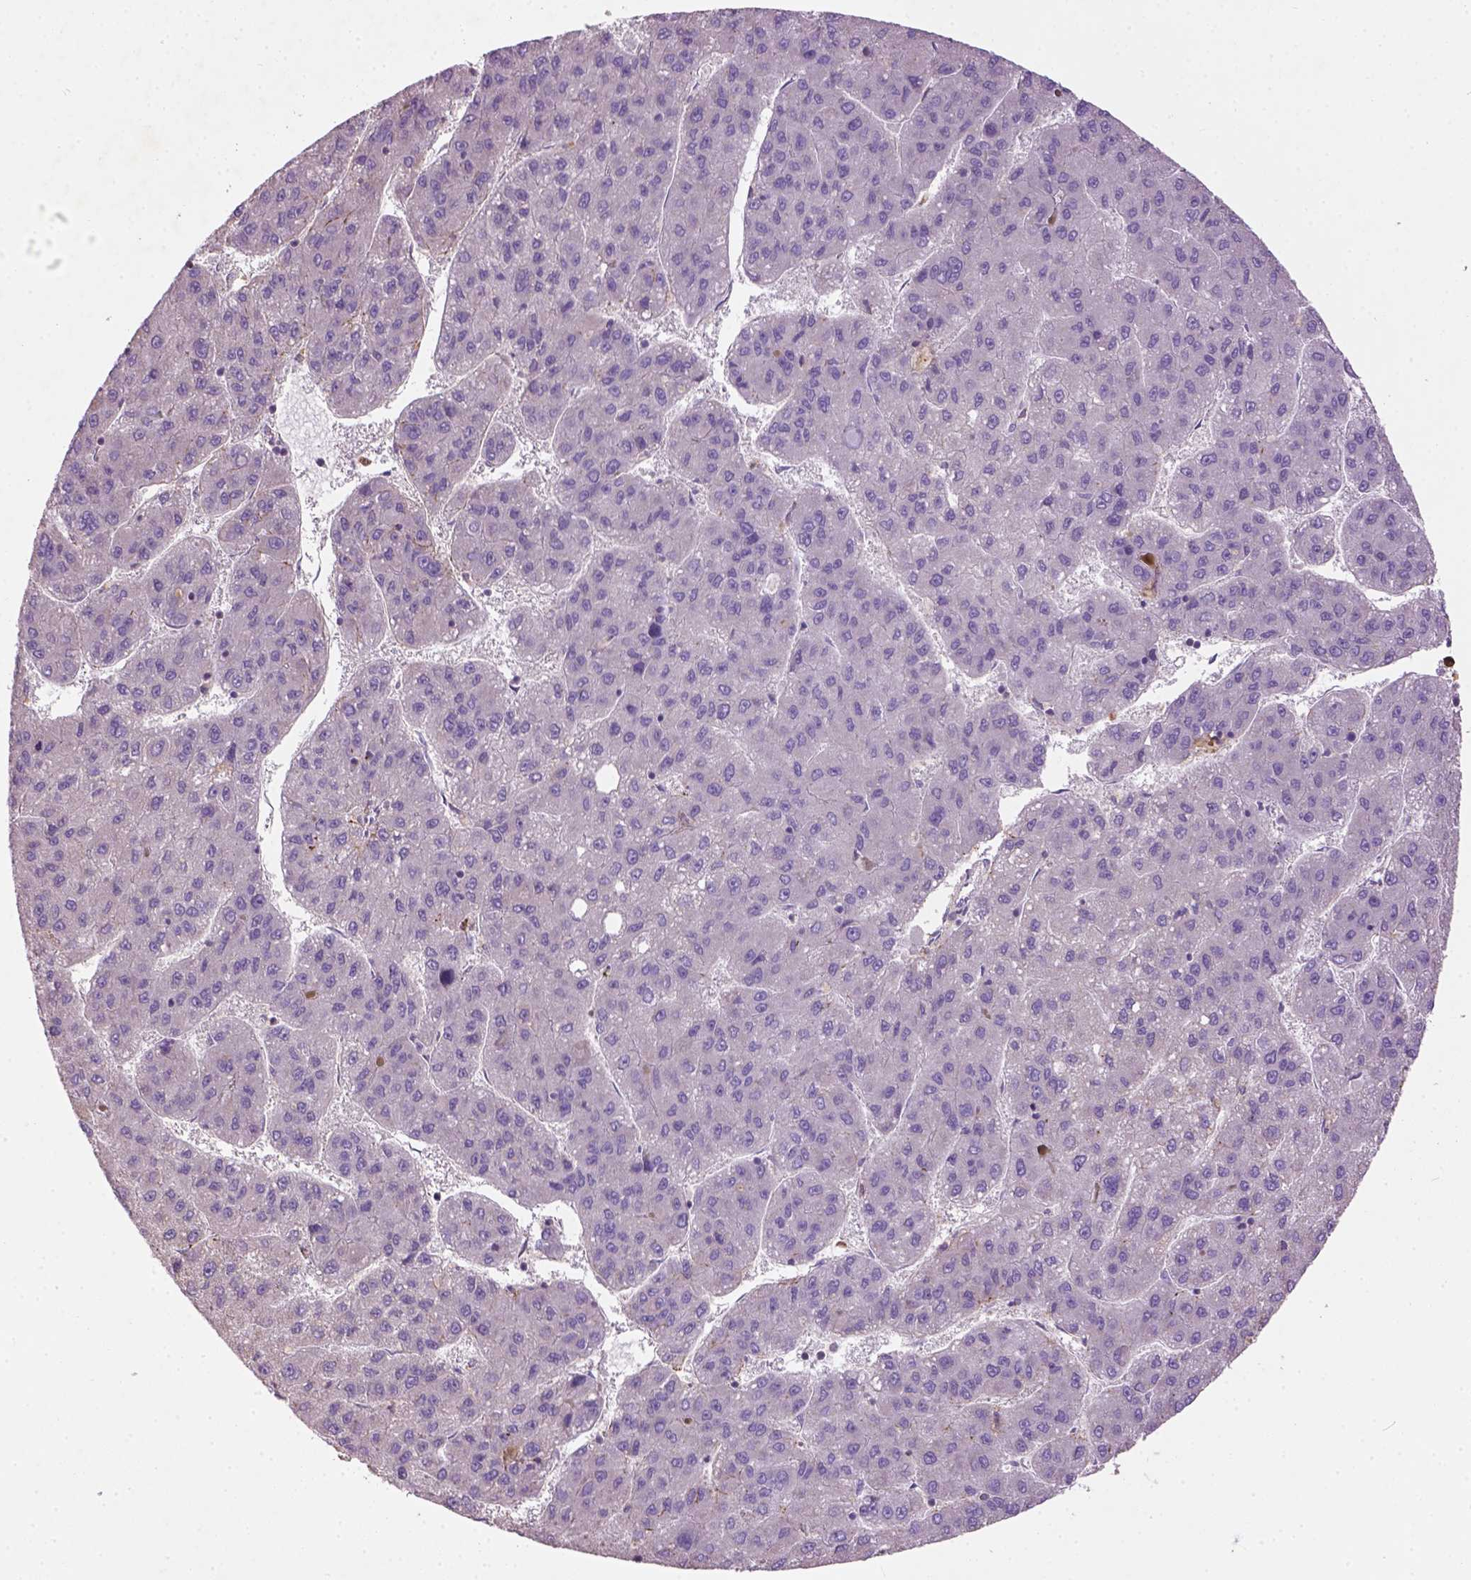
{"staining": {"intensity": "negative", "quantity": "none", "location": "none"}, "tissue": "liver cancer", "cell_type": "Tumor cells", "image_type": "cancer", "snomed": [{"axis": "morphology", "description": "Carcinoma, Hepatocellular, NOS"}, {"axis": "topography", "description": "Liver"}], "caption": "Liver cancer was stained to show a protein in brown. There is no significant staining in tumor cells.", "gene": "LRRC3C", "patient": {"sex": "female", "age": 82}}